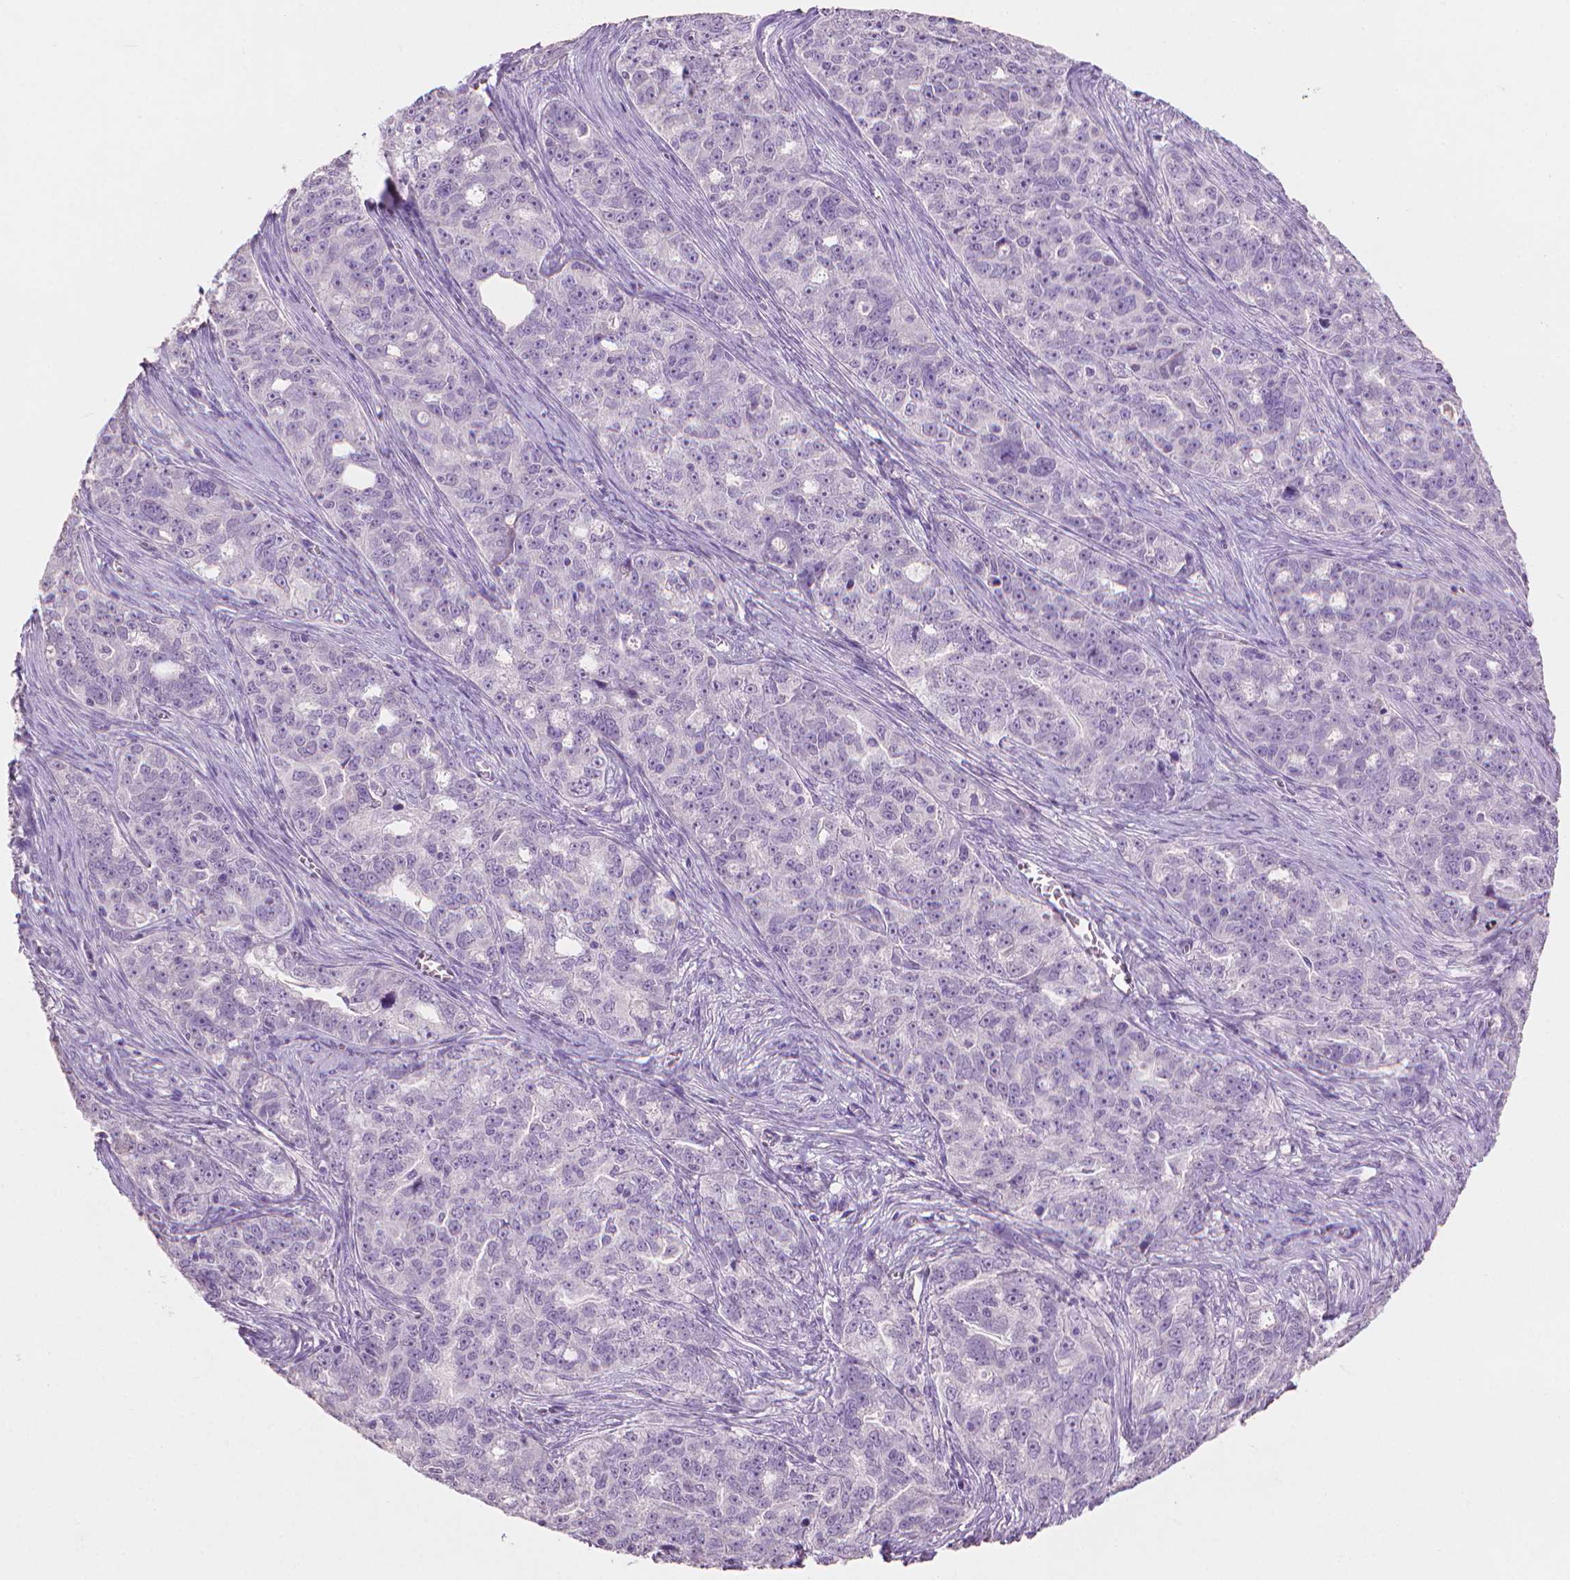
{"staining": {"intensity": "negative", "quantity": "none", "location": "none"}, "tissue": "ovarian cancer", "cell_type": "Tumor cells", "image_type": "cancer", "snomed": [{"axis": "morphology", "description": "Cystadenocarcinoma, serous, NOS"}, {"axis": "topography", "description": "Ovary"}], "caption": "The micrograph demonstrates no significant expression in tumor cells of serous cystadenocarcinoma (ovarian).", "gene": "MLANA", "patient": {"sex": "female", "age": 51}}